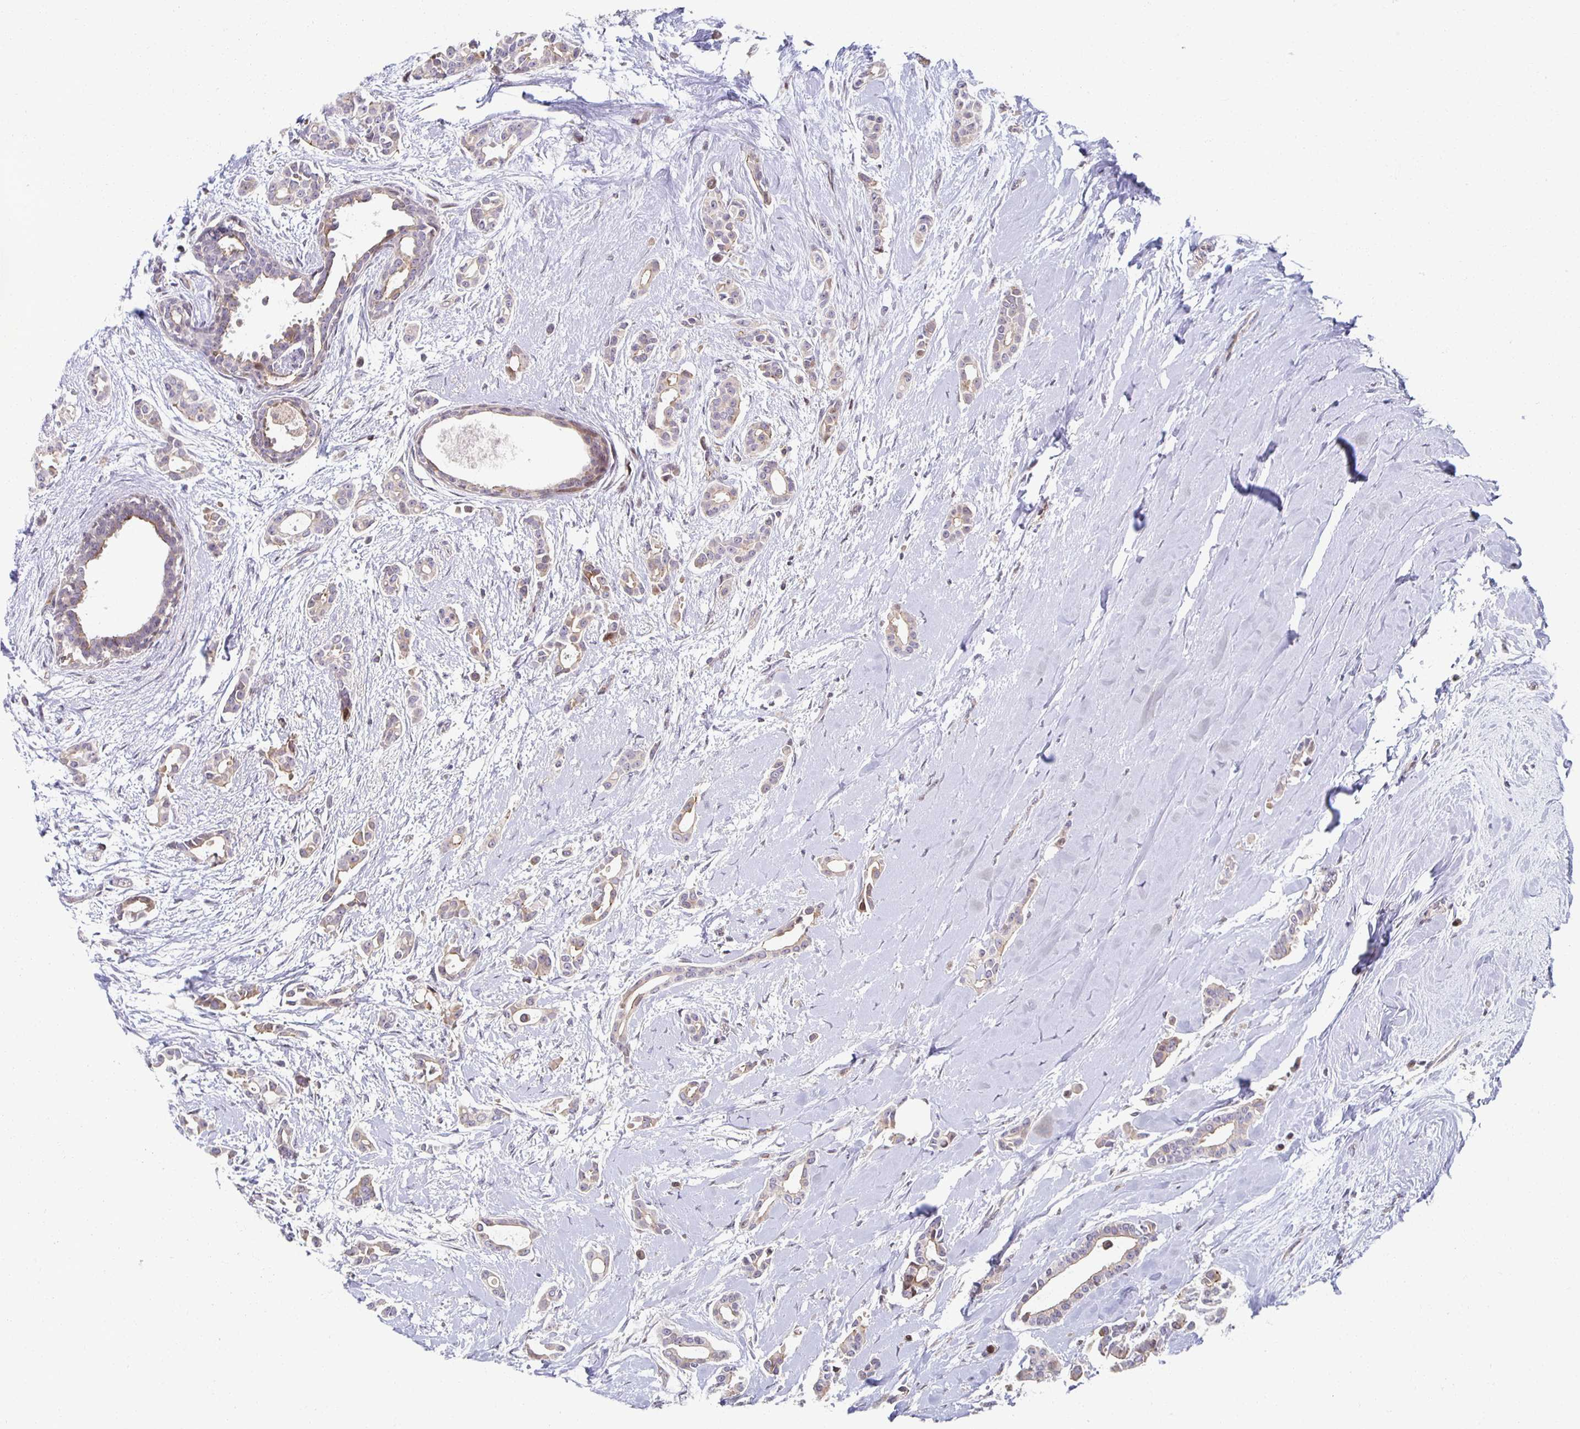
{"staining": {"intensity": "weak", "quantity": "<25%", "location": "cytoplasmic/membranous"}, "tissue": "breast cancer", "cell_type": "Tumor cells", "image_type": "cancer", "snomed": [{"axis": "morphology", "description": "Duct carcinoma"}, {"axis": "topography", "description": "Breast"}], "caption": "A micrograph of breast cancer (intraductal carcinoma) stained for a protein demonstrates no brown staining in tumor cells.", "gene": "HCFC1R1", "patient": {"sex": "female", "age": 64}}